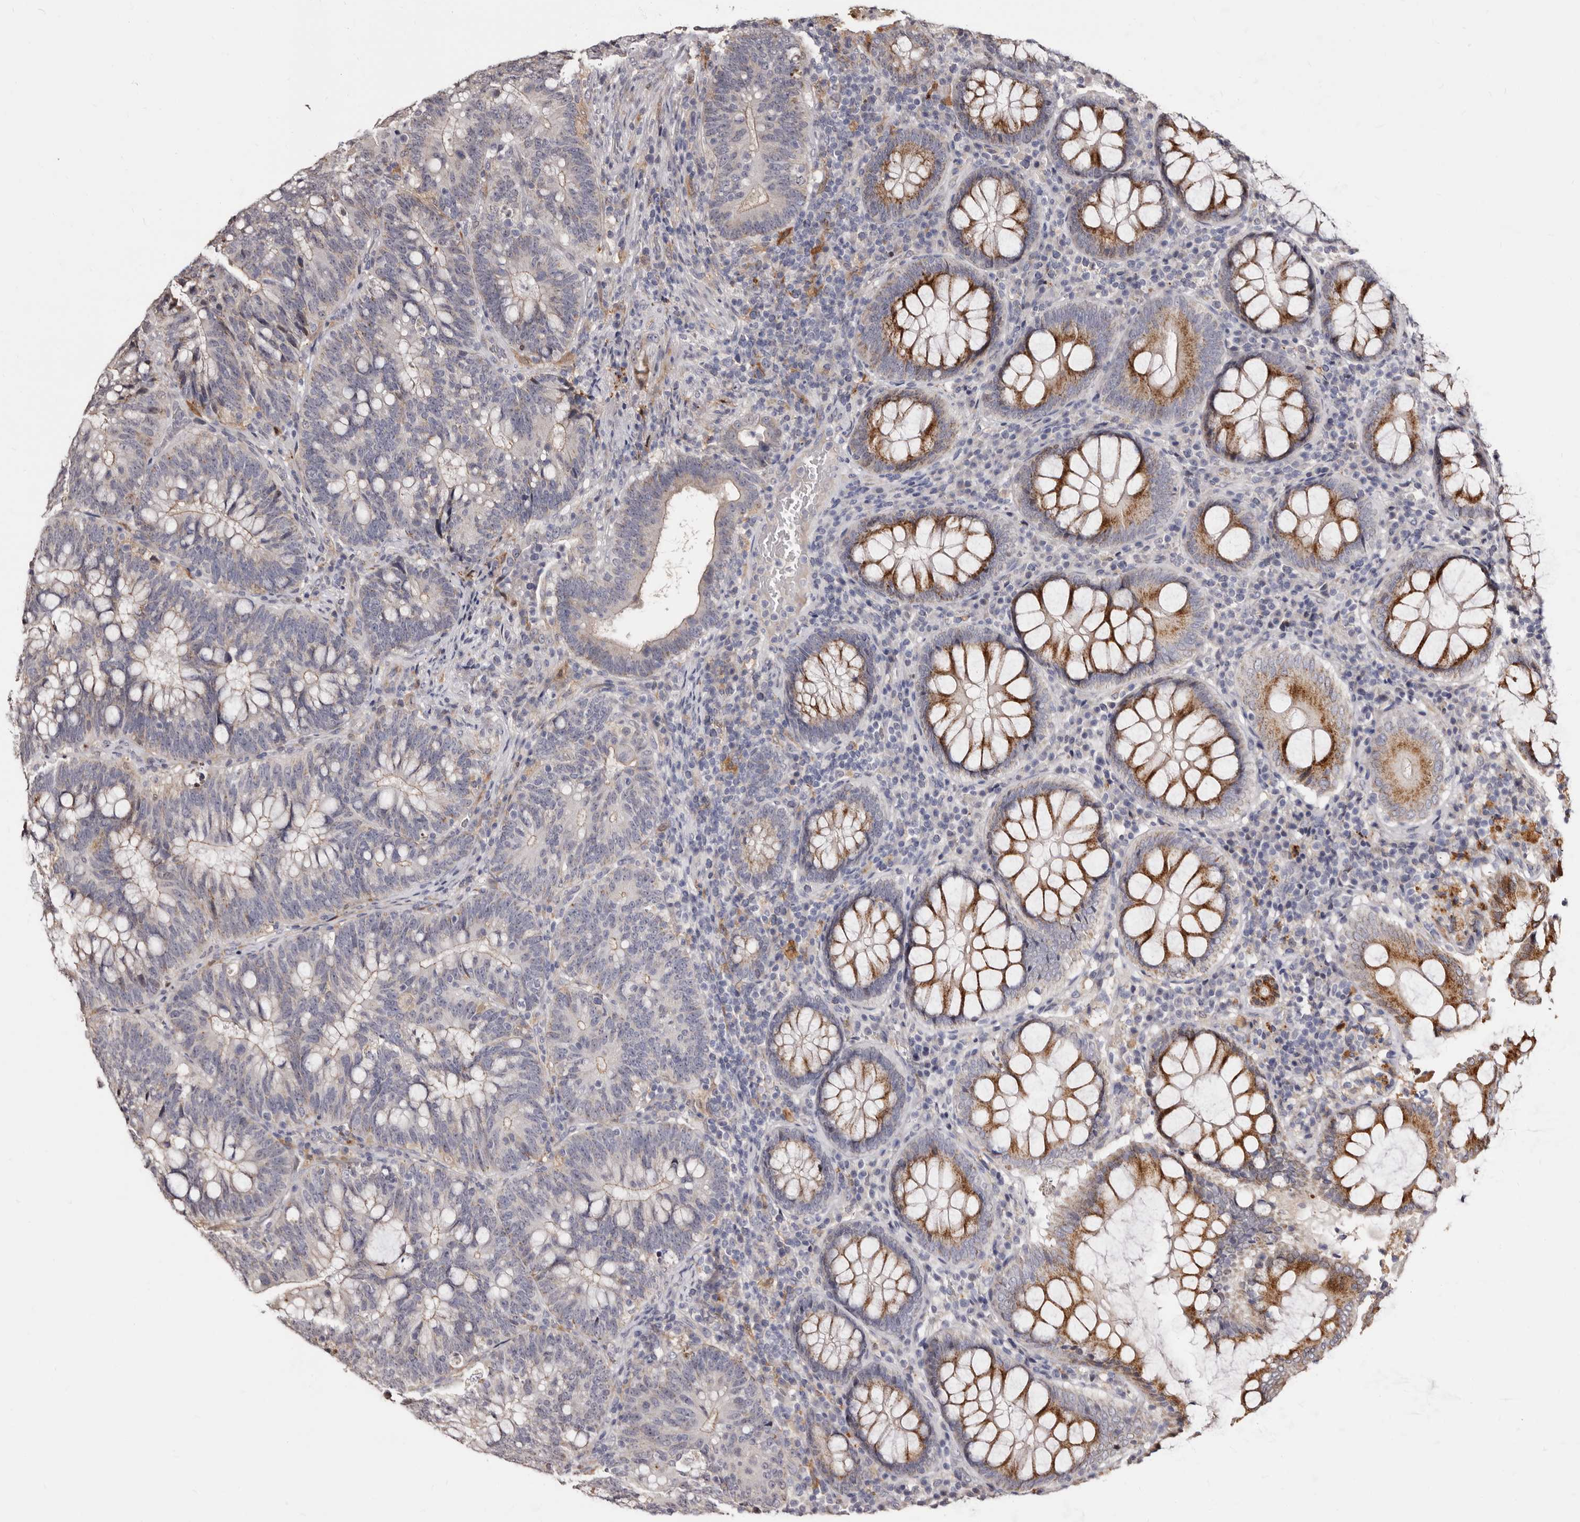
{"staining": {"intensity": "negative", "quantity": "none", "location": "none"}, "tissue": "colorectal cancer", "cell_type": "Tumor cells", "image_type": "cancer", "snomed": [{"axis": "morphology", "description": "Adenocarcinoma, NOS"}, {"axis": "topography", "description": "Colon"}], "caption": "DAB immunohistochemical staining of human adenocarcinoma (colorectal) shows no significant positivity in tumor cells.", "gene": "PTAFR", "patient": {"sex": "female", "age": 66}}